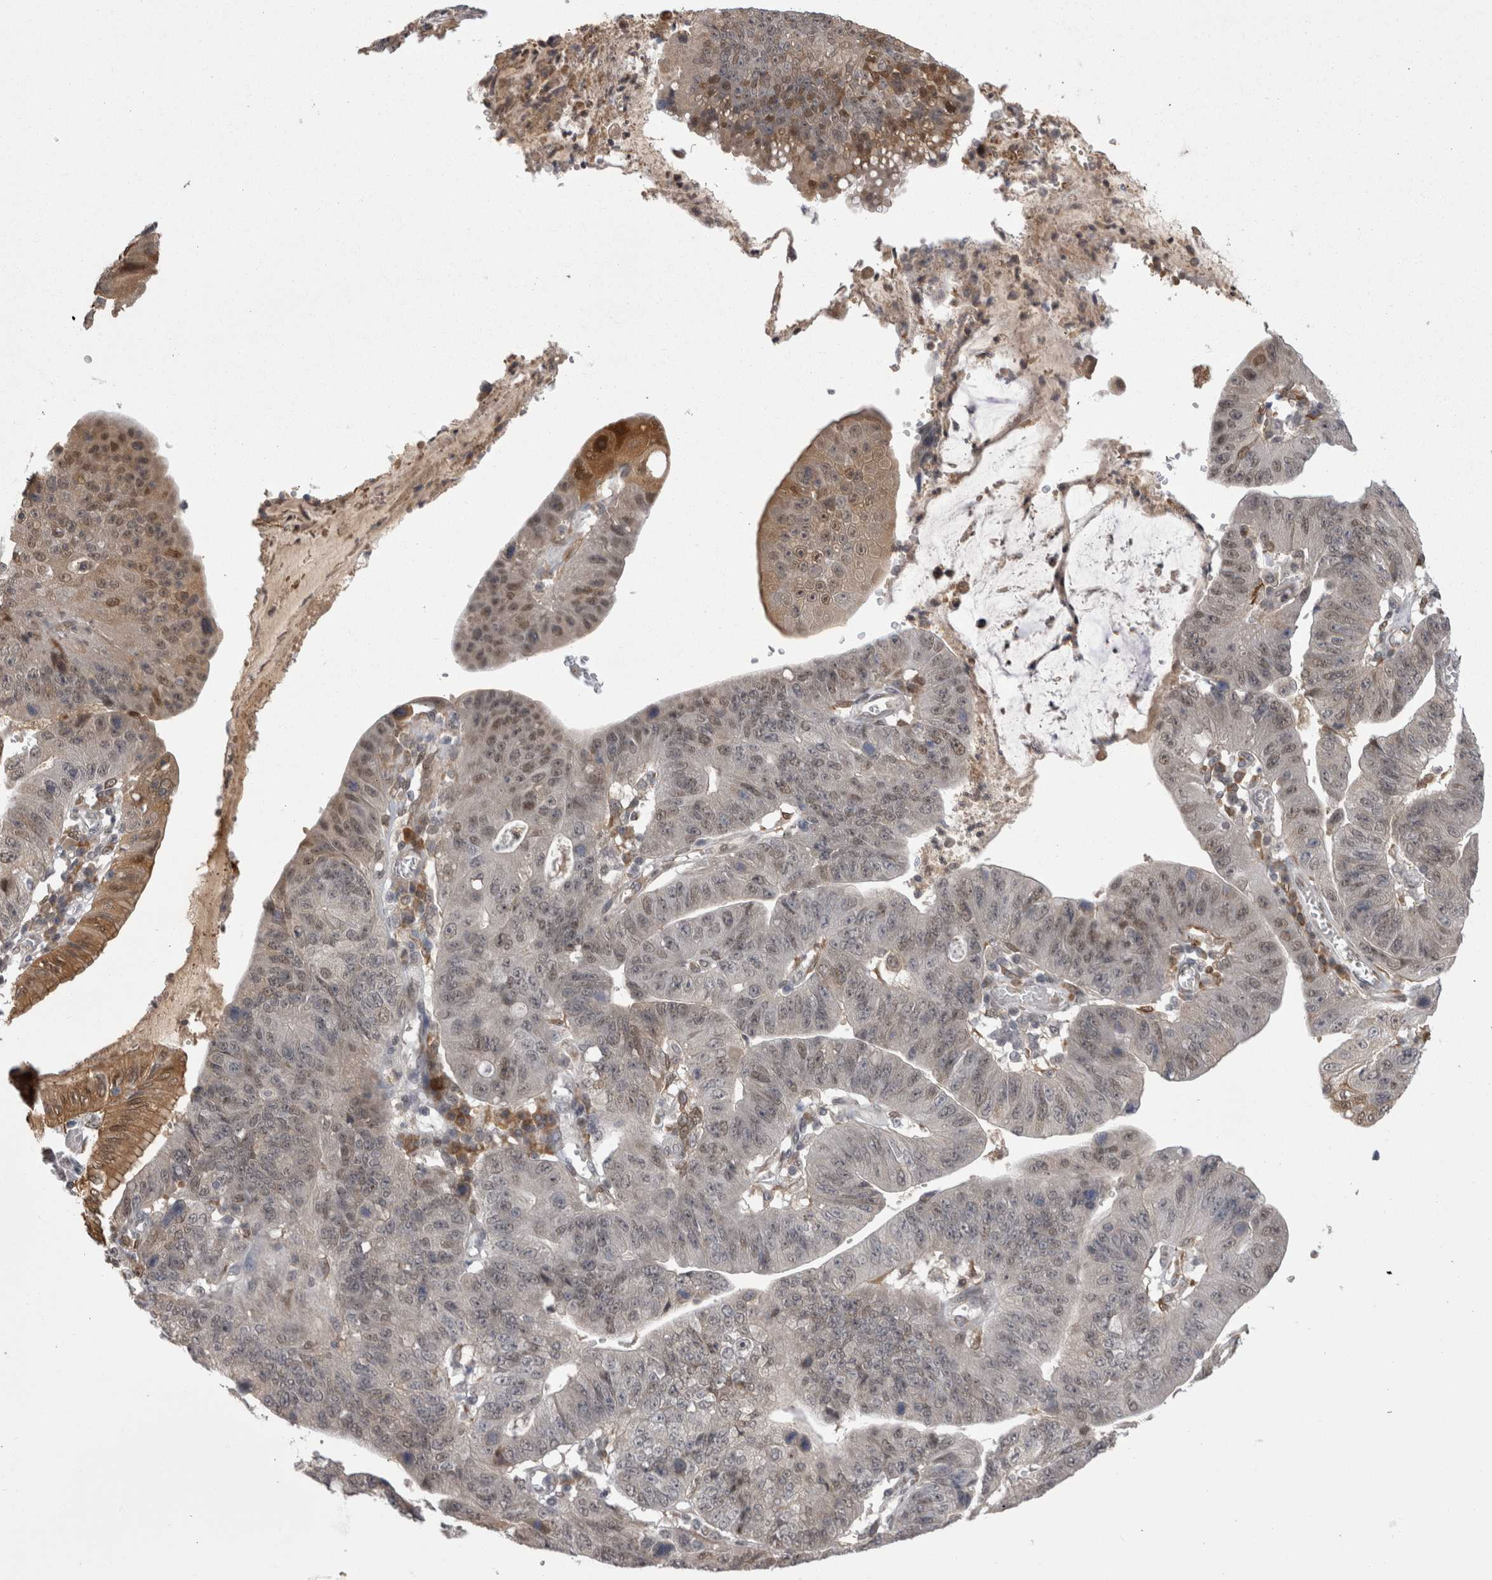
{"staining": {"intensity": "weak", "quantity": "25%-75%", "location": "cytoplasmic/membranous,nuclear"}, "tissue": "stomach cancer", "cell_type": "Tumor cells", "image_type": "cancer", "snomed": [{"axis": "morphology", "description": "Adenocarcinoma, NOS"}, {"axis": "topography", "description": "Stomach"}], "caption": "Immunohistochemistry (IHC) (DAB (3,3'-diaminobenzidine)) staining of stomach cancer (adenocarcinoma) exhibits weak cytoplasmic/membranous and nuclear protein staining in approximately 25%-75% of tumor cells. (DAB (3,3'-diaminobenzidine) = brown stain, brightfield microscopy at high magnification).", "gene": "CHIC2", "patient": {"sex": "male", "age": 59}}